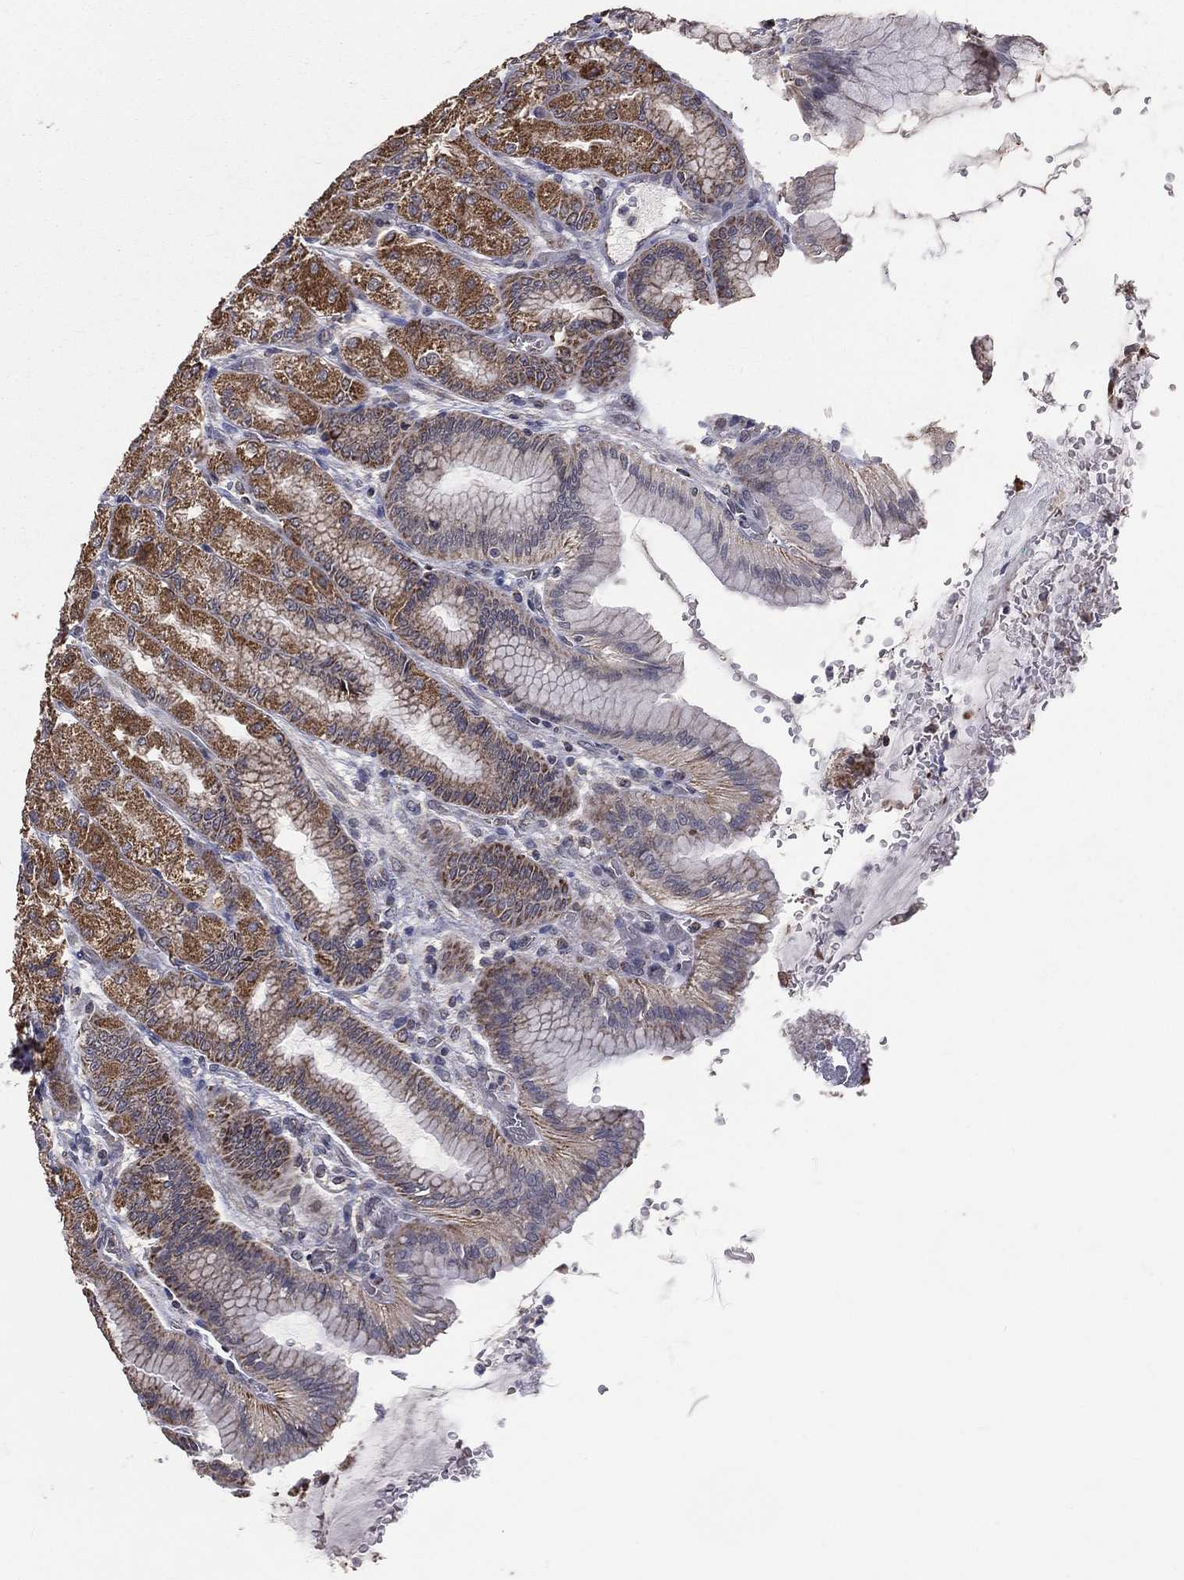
{"staining": {"intensity": "moderate", "quantity": "25%-75%", "location": "cytoplasmic/membranous"}, "tissue": "stomach", "cell_type": "Glandular cells", "image_type": "normal", "snomed": [{"axis": "morphology", "description": "Normal tissue, NOS"}, {"axis": "morphology", "description": "Adenocarcinoma, NOS"}, {"axis": "morphology", "description": "Adenocarcinoma, High grade"}, {"axis": "topography", "description": "Stomach, upper"}, {"axis": "topography", "description": "Stomach"}], "caption": "Immunohistochemistry (IHC) micrograph of unremarkable stomach: stomach stained using immunohistochemistry (IHC) shows medium levels of moderate protein expression localized specifically in the cytoplasmic/membranous of glandular cells, appearing as a cytoplasmic/membranous brown color.", "gene": "MRPL46", "patient": {"sex": "female", "age": 65}}